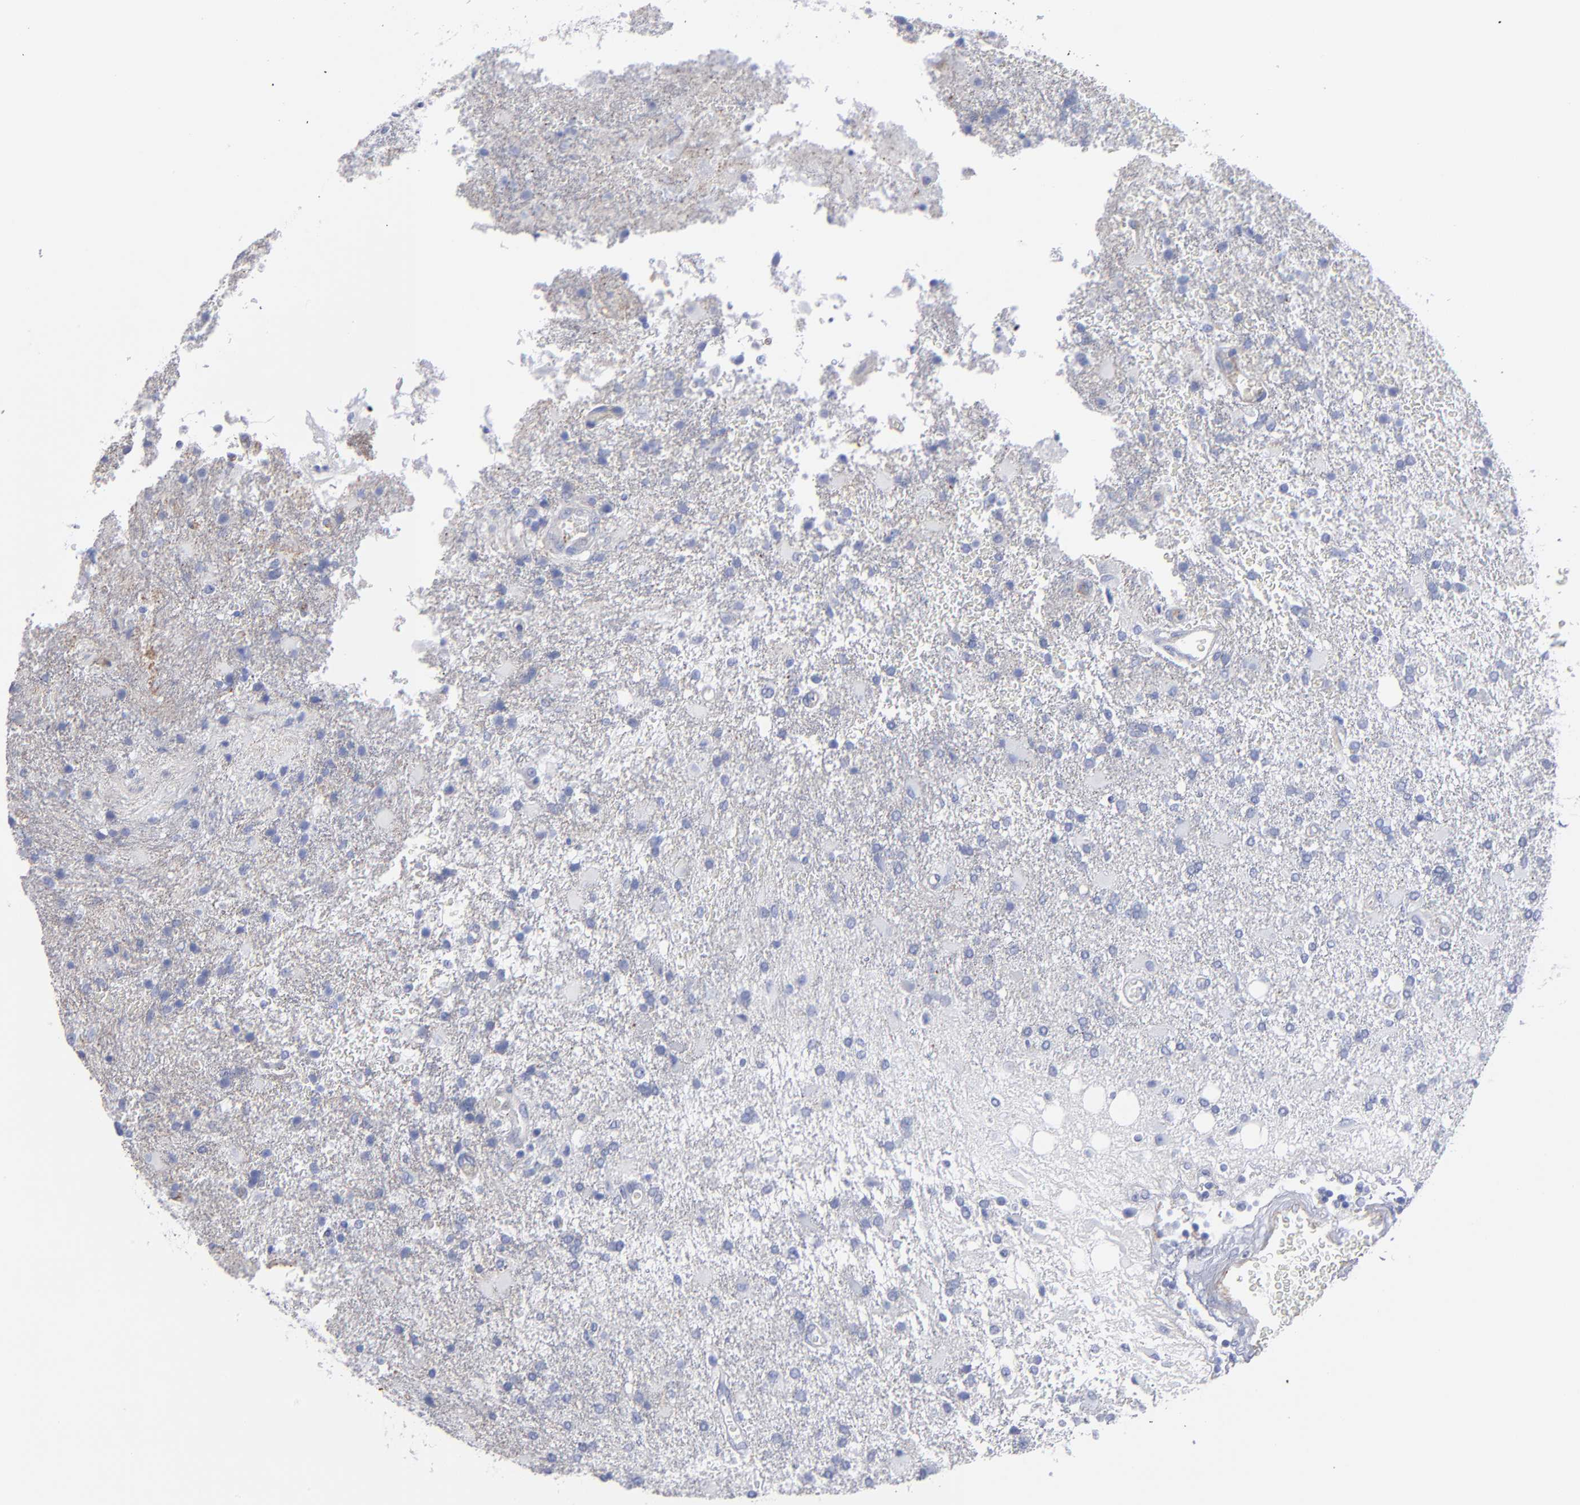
{"staining": {"intensity": "negative", "quantity": "none", "location": "none"}, "tissue": "glioma", "cell_type": "Tumor cells", "image_type": "cancer", "snomed": [{"axis": "morphology", "description": "Glioma, malignant, High grade"}, {"axis": "topography", "description": "Cerebral cortex"}], "caption": "This is an immunohistochemistry photomicrograph of glioma. There is no expression in tumor cells.", "gene": "TM4SF1", "patient": {"sex": "male", "age": 79}}